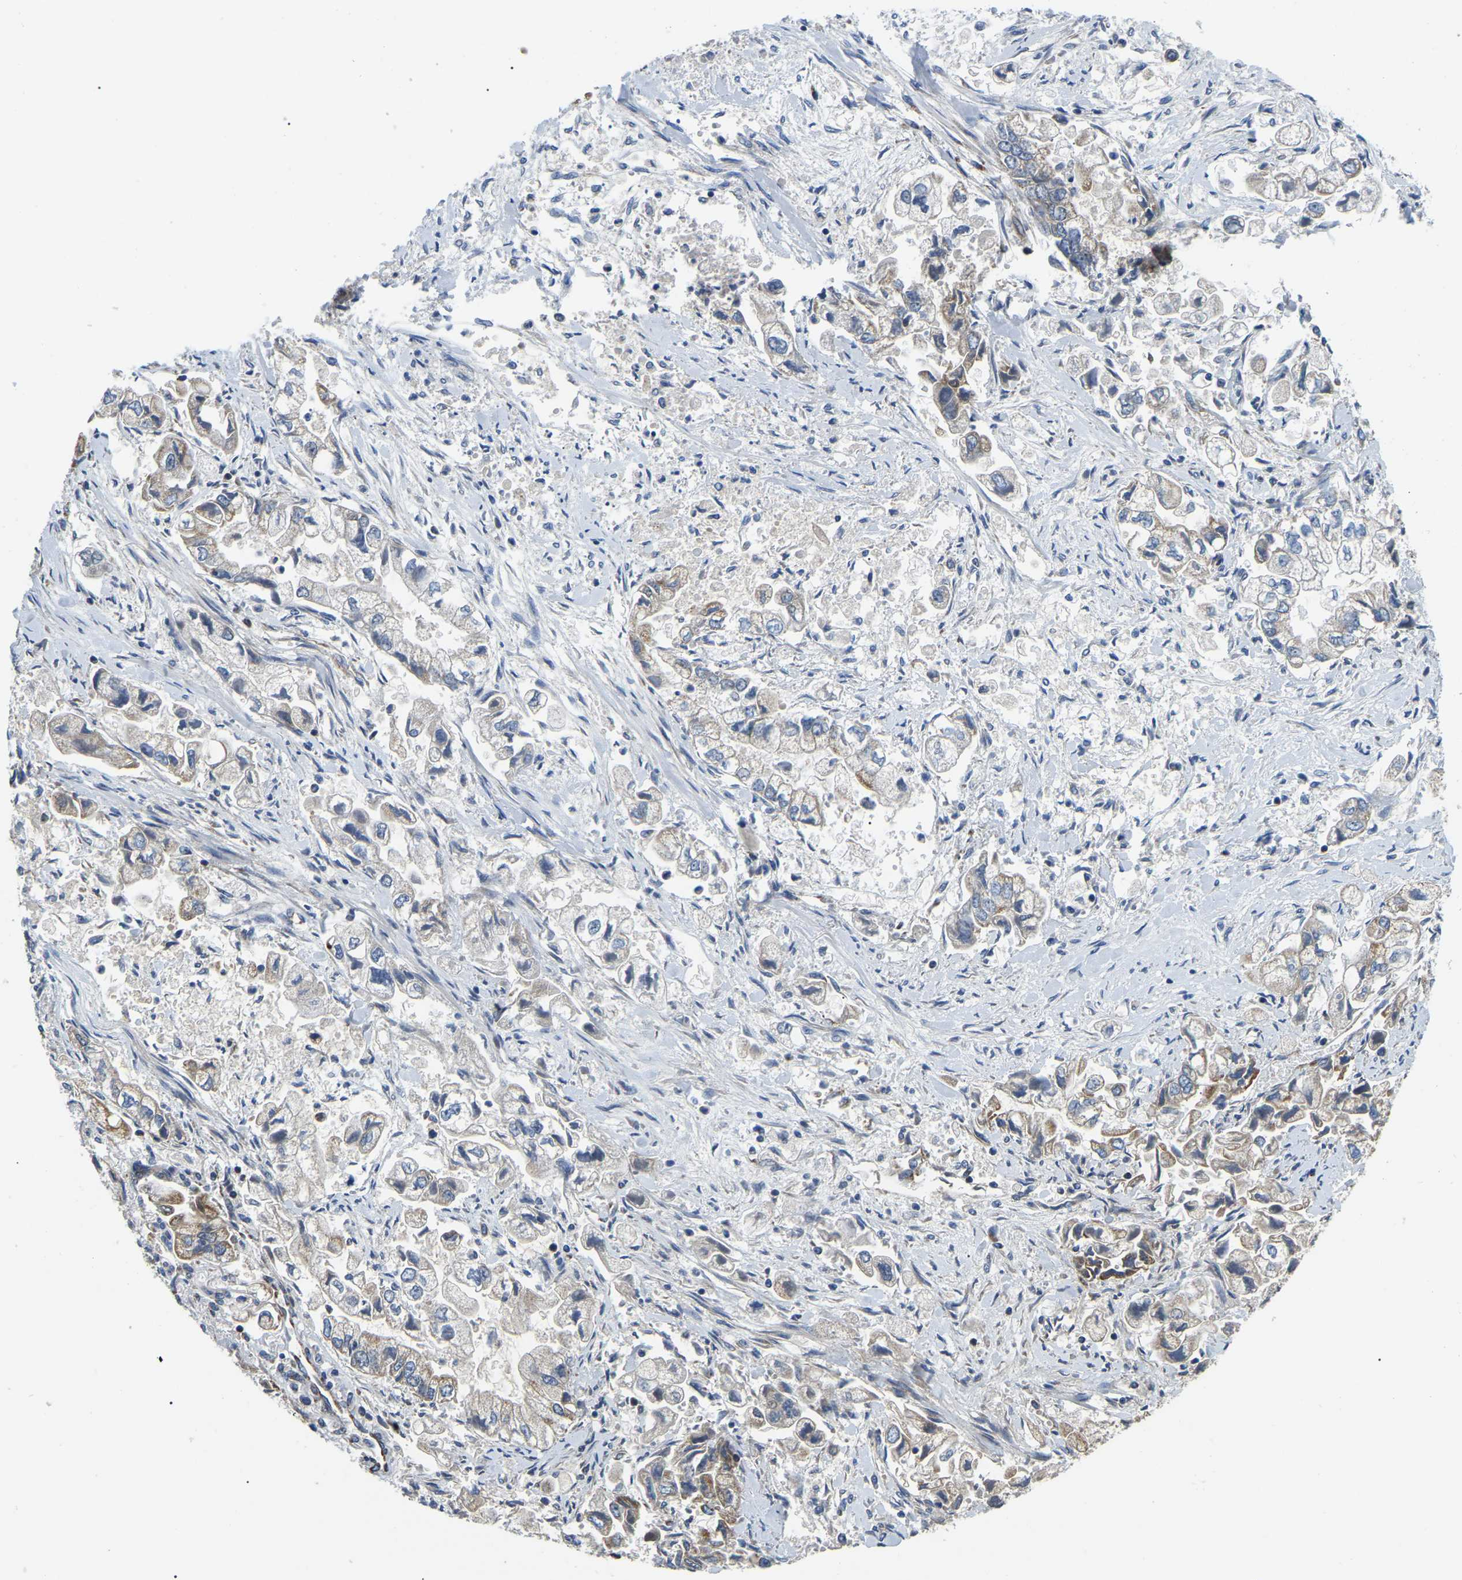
{"staining": {"intensity": "moderate", "quantity": "<25%", "location": "cytoplasmic/membranous"}, "tissue": "stomach cancer", "cell_type": "Tumor cells", "image_type": "cancer", "snomed": [{"axis": "morphology", "description": "Normal tissue, NOS"}, {"axis": "morphology", "description": "Adenocarcinoma, NOS"}, {"axis": "topography", "description": "Stomach"}], "caption": "Adenocarcinoma (stomach) stained with a protein marker displays moderate staining in tumor cells.", "gene": "PPM1E", "patient": {"sex": "male", "age": 62}}